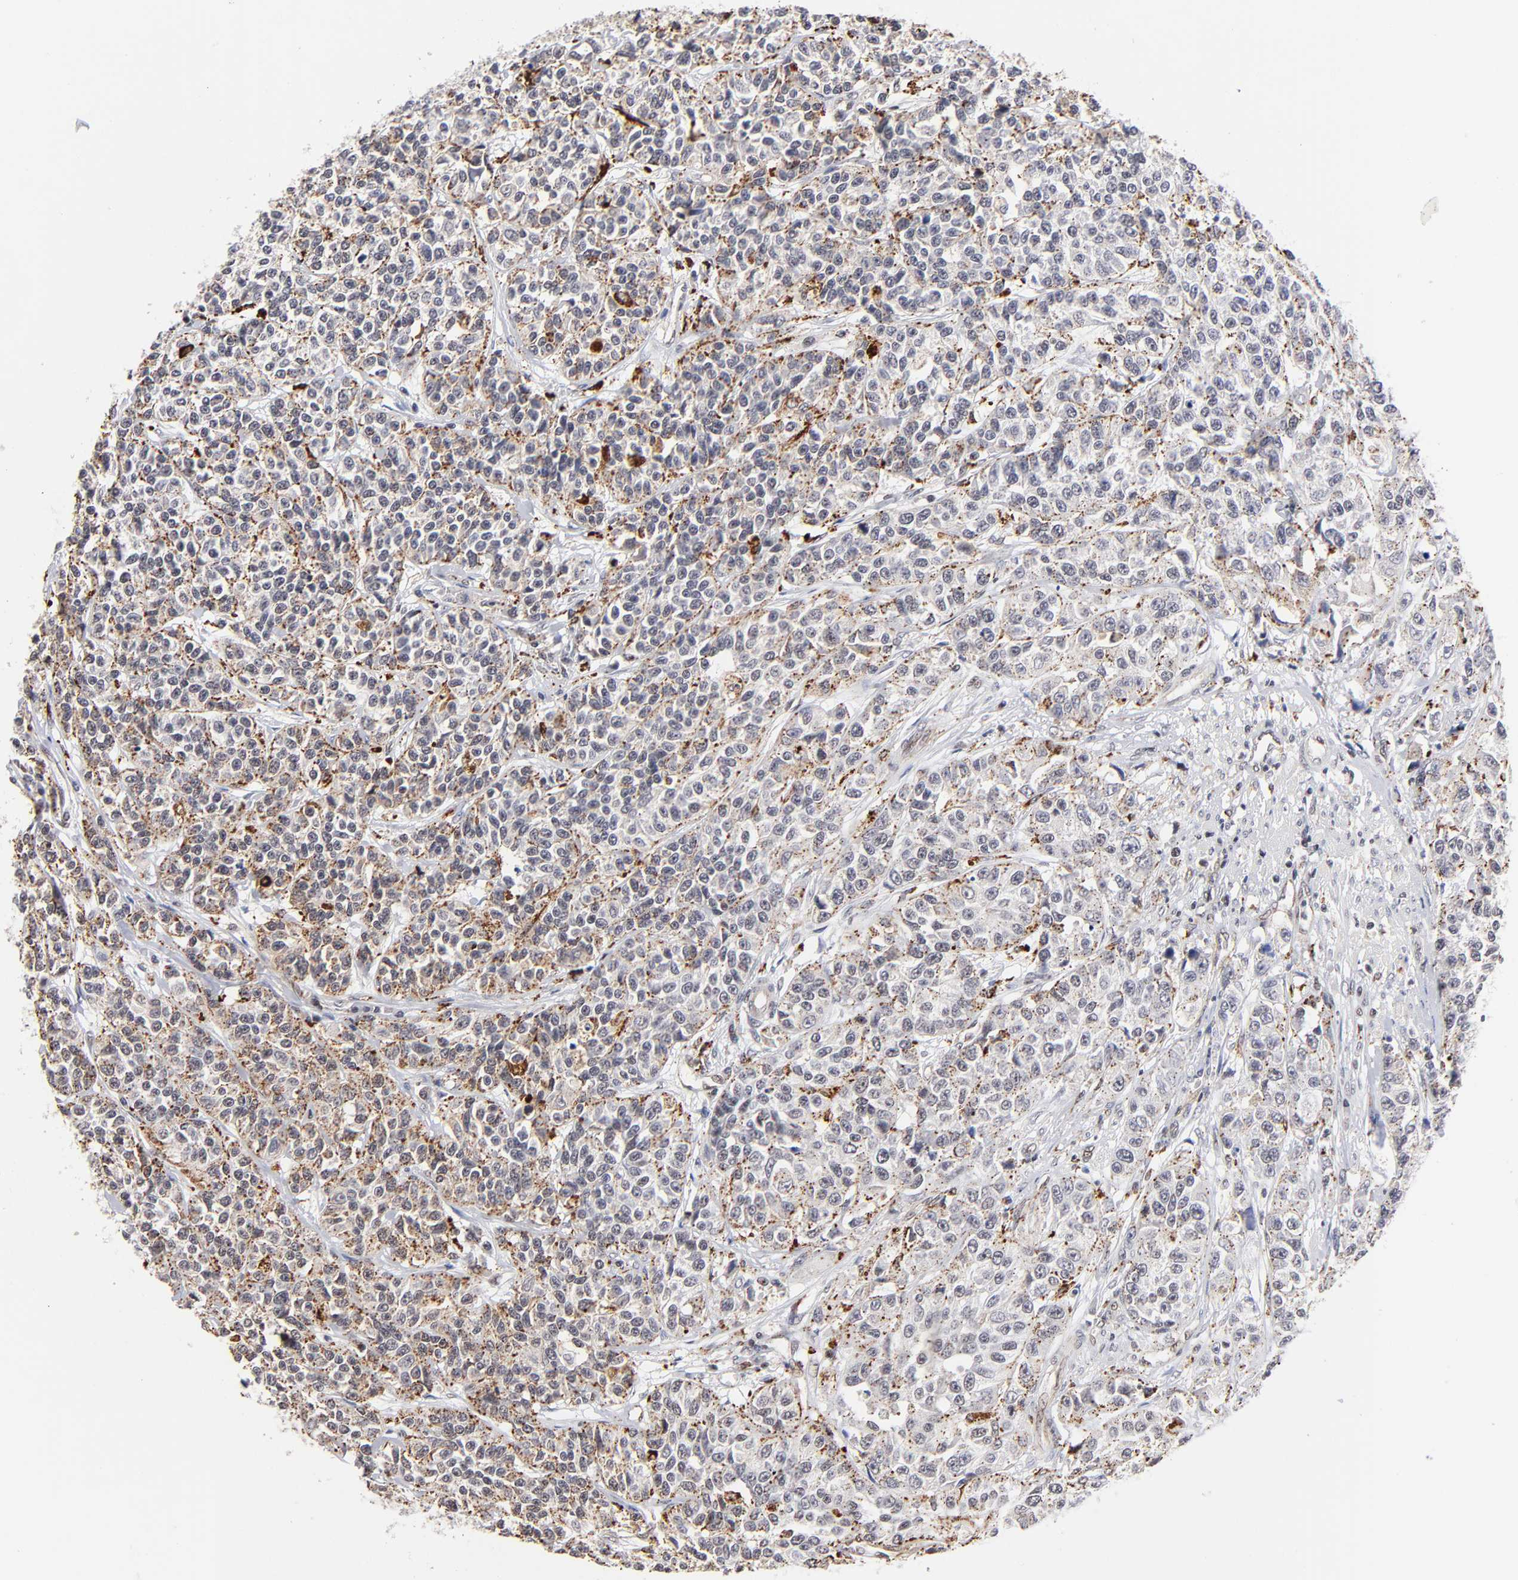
{"staining": {"intensity": "moderate", "quantity": "<25%", "location": "cytoplasmic/membranous"}, "tissue": "urothelial cancer", "cell_type": "Tumor cells", "image_type": "cancer", "snomed": [{"axis": "morphology", "description": "Urothelial carcinoma, High grade"}, {"axis": "topography", "description": "Urinary bladder"}], "caption": "Immunohistochemistry (IHC) of human high-grade urothelial carcinoma demonstrates low levels of moderate cytoplasmic/membranous expression in approximately <25% of tumor cells. (DAB (3,3'-diaminobenzidine) IHC with brightfield microscopy, high magnification).", "gene": "GABPA", "patient": {"sex": "female", "age": 81}}